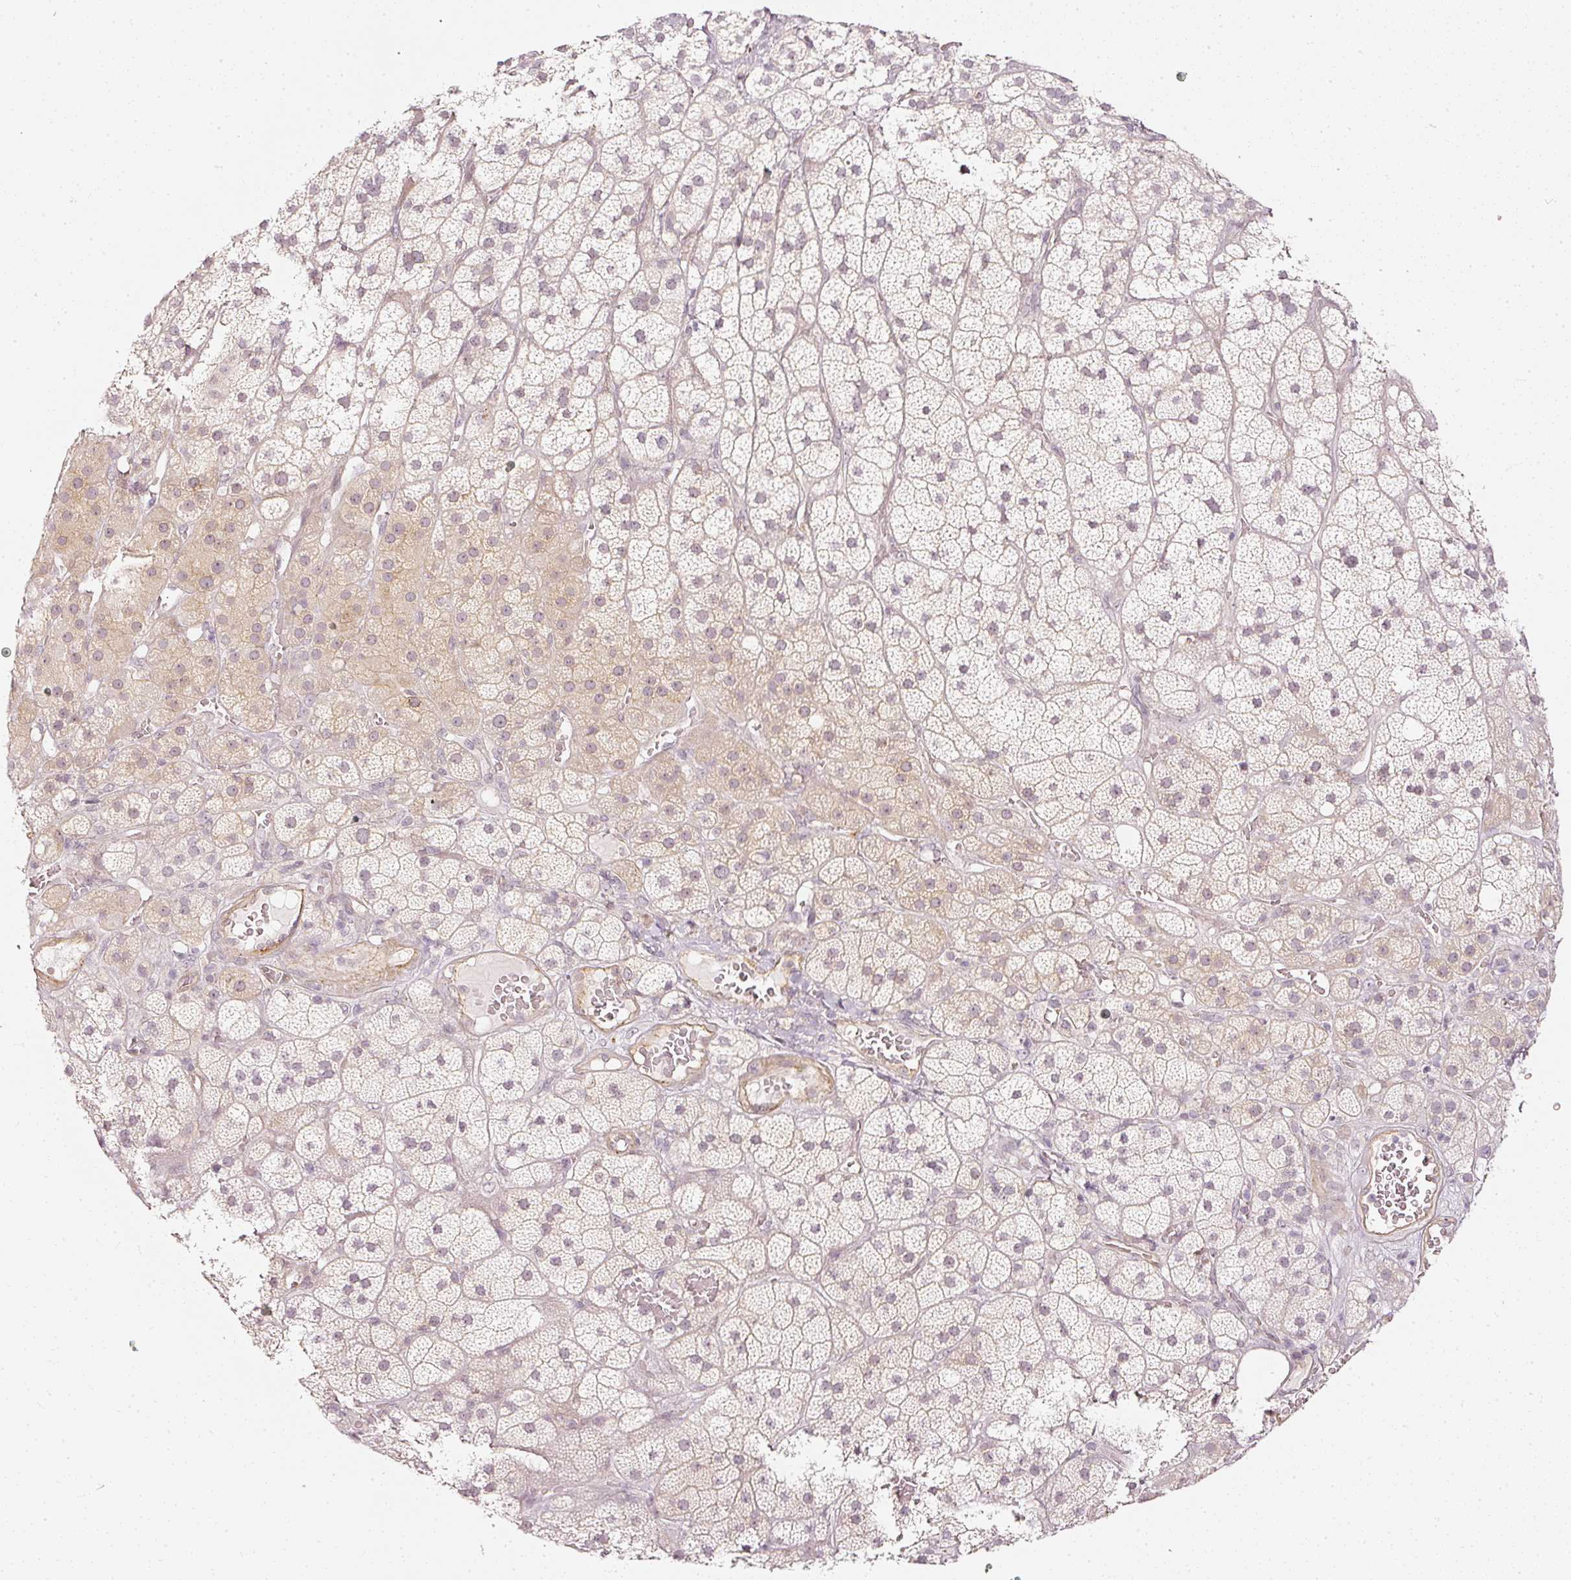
{"staining": {"intensity": "negative", "quantity": "none", "location": "none"}, "tissue": "adrenal gland", "cell_type": "Glandular cells", "image_type": "normal", "snomed": [{"axis": "morphology", "description": "Normal tissue, NOS"}, {"axis": "topography", "description": "Adrenal gland"}], "caption": "Immunohistochemistry (IHC) of benign adrenal gland demonstrates no positivity in glandular cells. The staining is performed using DAB brown chromogen with nuclei counter-stained in using hematoxylin.", "gene": "DRD2", "patient": {"sex": "male", "age": 57}}